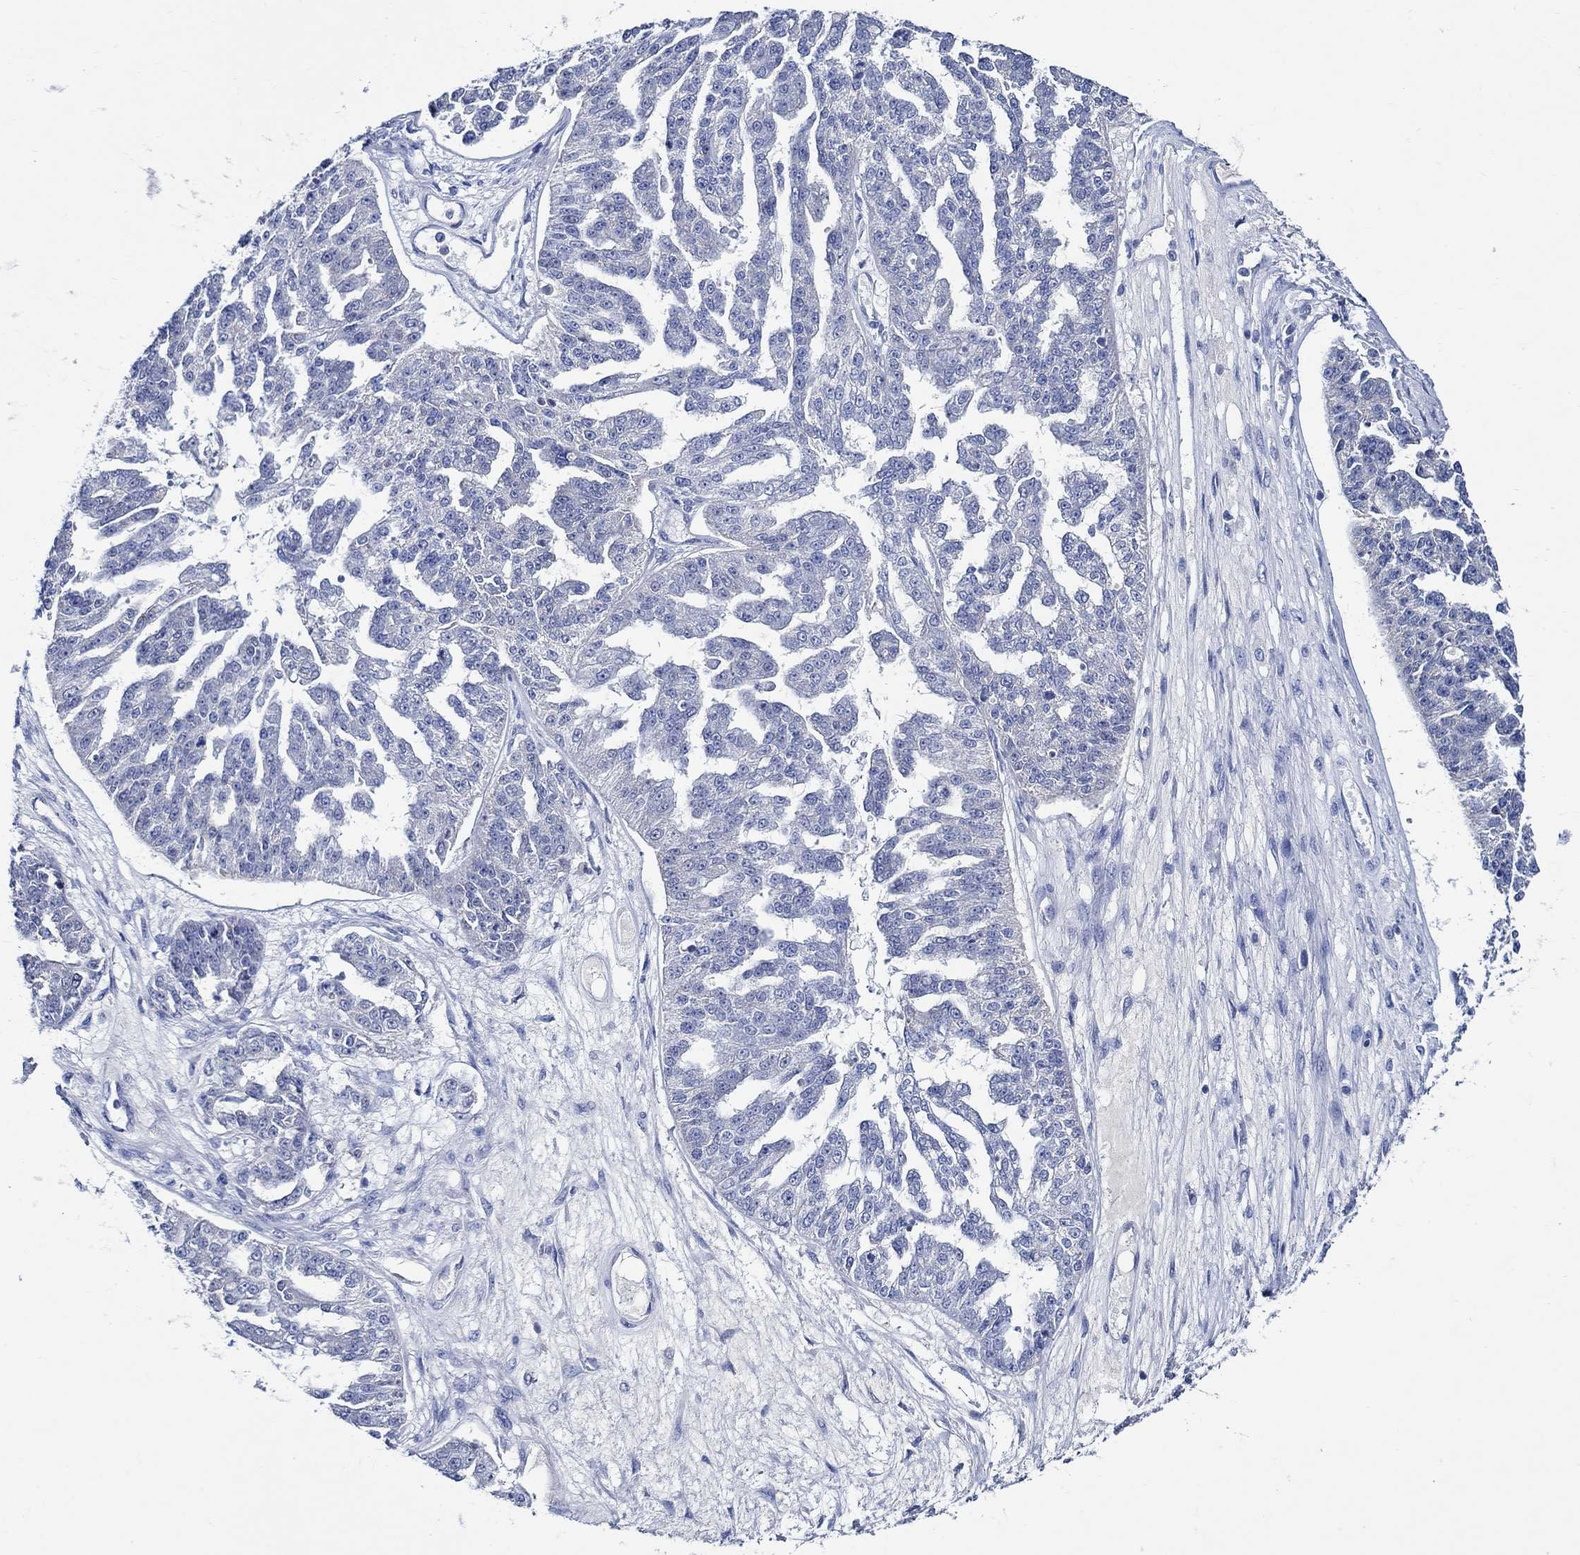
{"staining": {"intensity": "negative", "quantity": "none", "location": "none"}, "tissue": "ovarian cancer", "cell_type": "Tumor cells", "image_type": "cancer", "snomed": [{"axis": "morphology", "description": "Cystadenocarcinoma, serous, NOS"}, {"axis": "topography", "description": "Ovary"}], "caption": "Ovarian cancer (serous cystadenocarcinoma) stained for a protein using IHC demonstrates no staining tumor cells.", "gene": "SKOR1", "patient": {"sex": "female", "age": 58}}